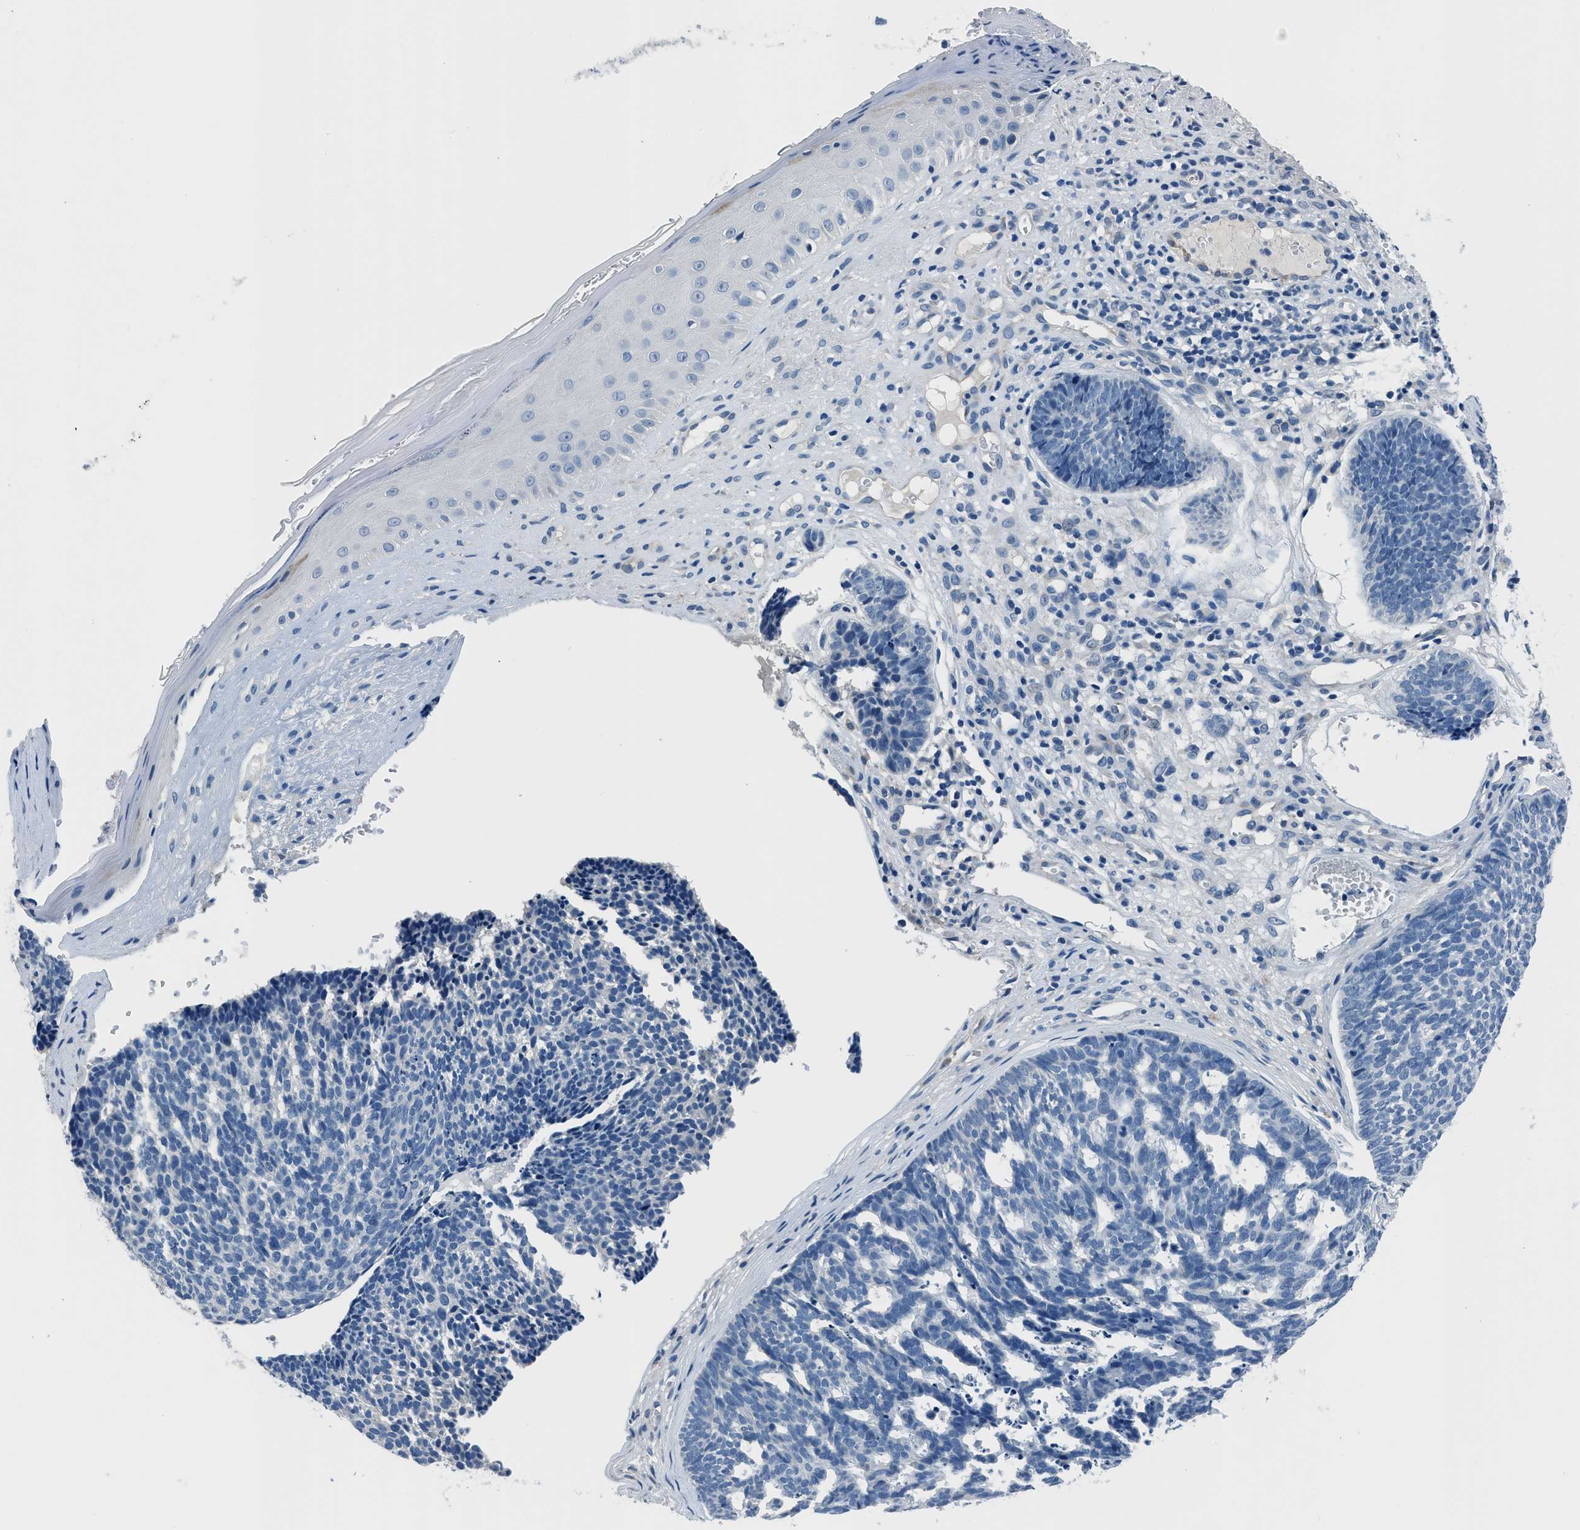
{"staining": {"intensity": "negative", "quantity": "none", "location": "none"}, "tissue": "skin cancer", "cell_type": "Tumor cells", "image_type": "cancer", "snomed": [{"axis": "morphology", "description": "Basal cell carcinoma"}, {"axis": "topography", "description": "Skin"}], "caption": "Micrograph shows no significant protein expression in tumor cells of skin basal cell carcinoma.", "gene": "GJA3", "patient": {"sex": "male", "age": 84}}